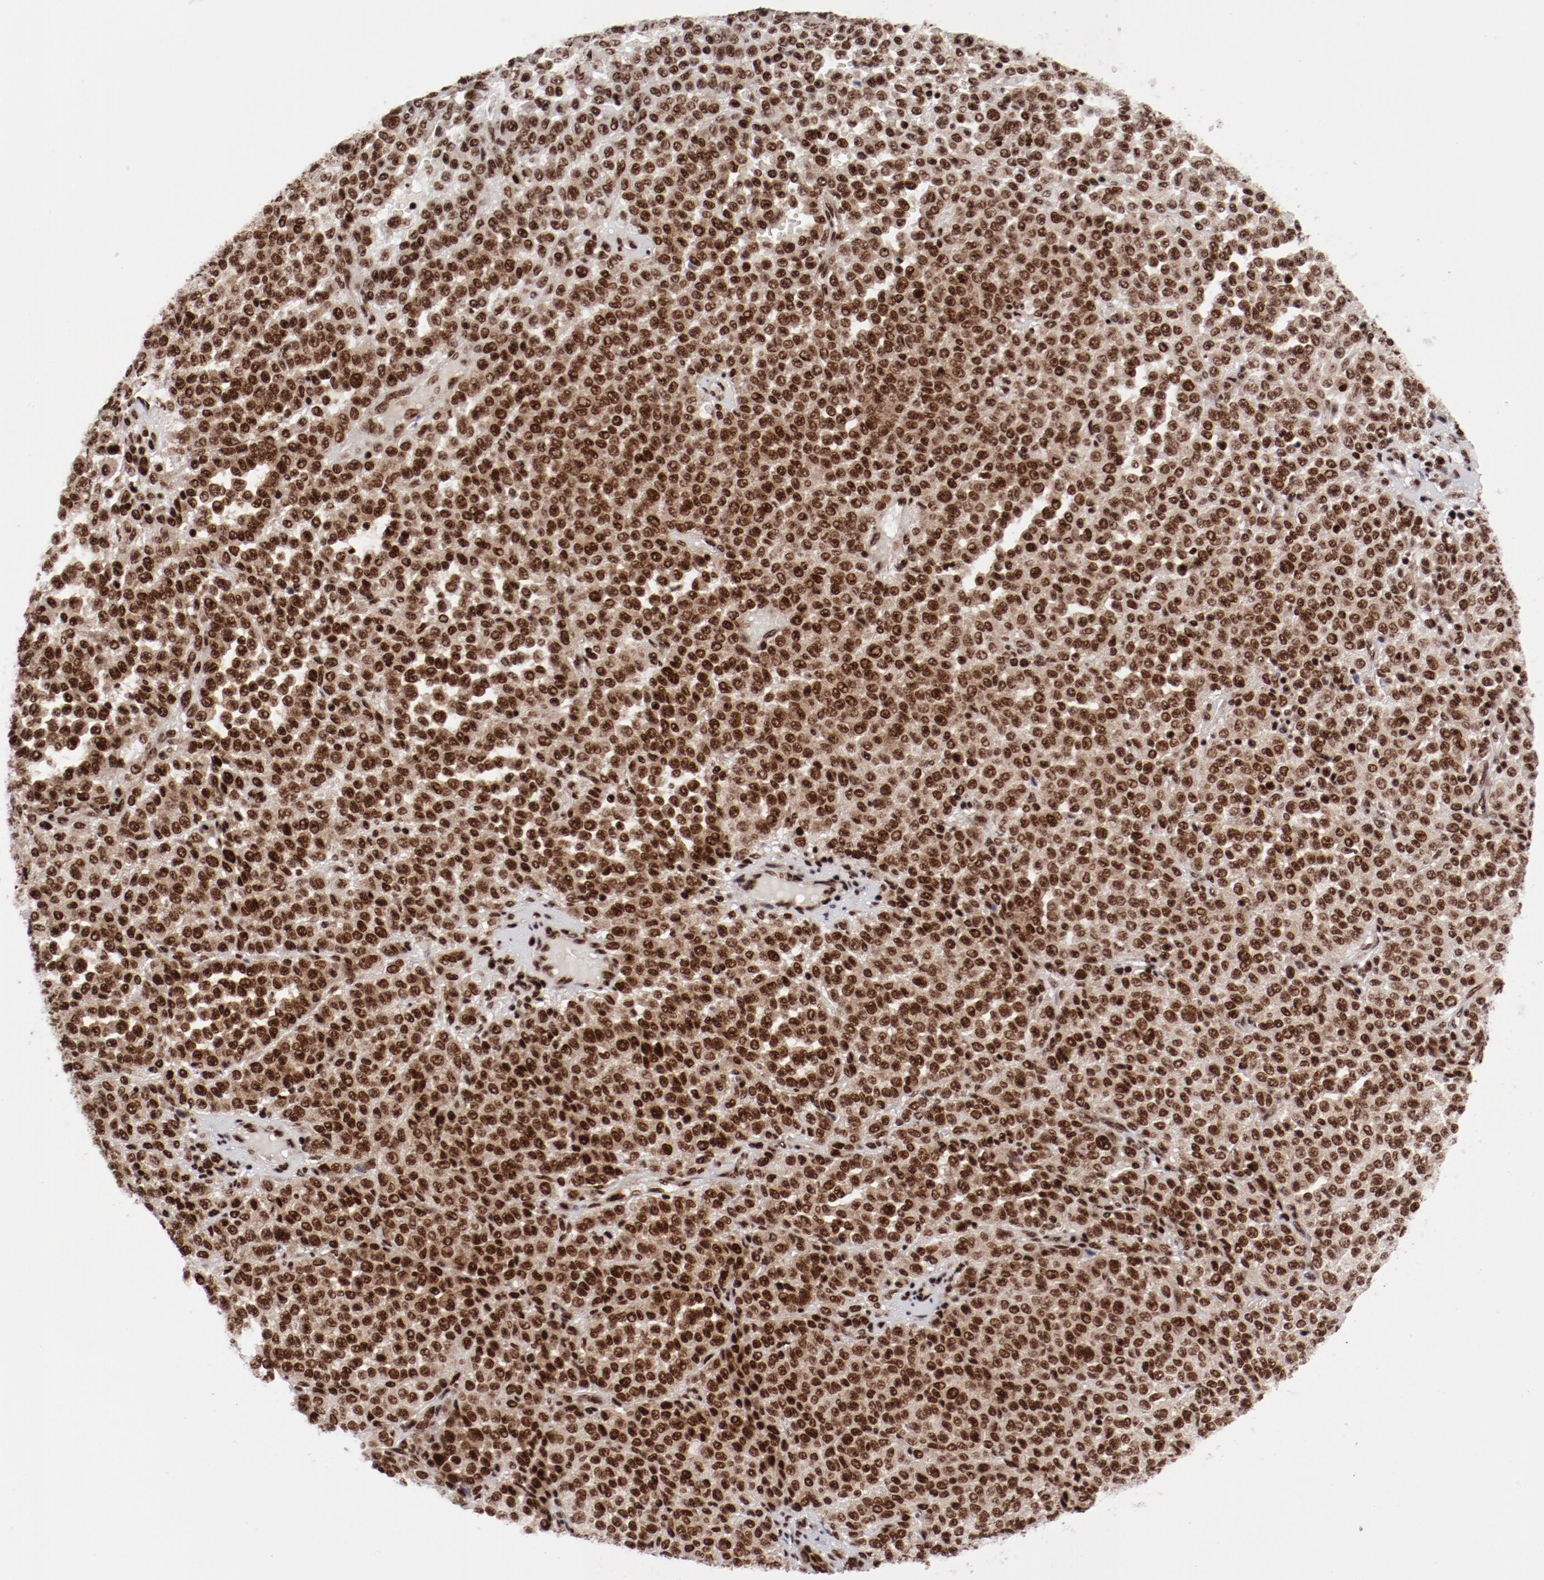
{"staining": {"intensity": "strong", "quantity": ">75%", "location": "nuclear"}, "tissue": "melanoma", "cell_type": "Tumor cells", "image_type": "cancer", "snomed": [{"axis": "morphology", "description": "Malignant melanoma, Metastatic site"}, {"axis": "topography", "description": "Pancreas"}], "caption": "Tumor cells show high levels of strong nuclear expression in approximately >75% of cells in human malignant melanoma (metastatic site).", "gene": "NFYB", "patient": {"sex": "female", "age": 30}}